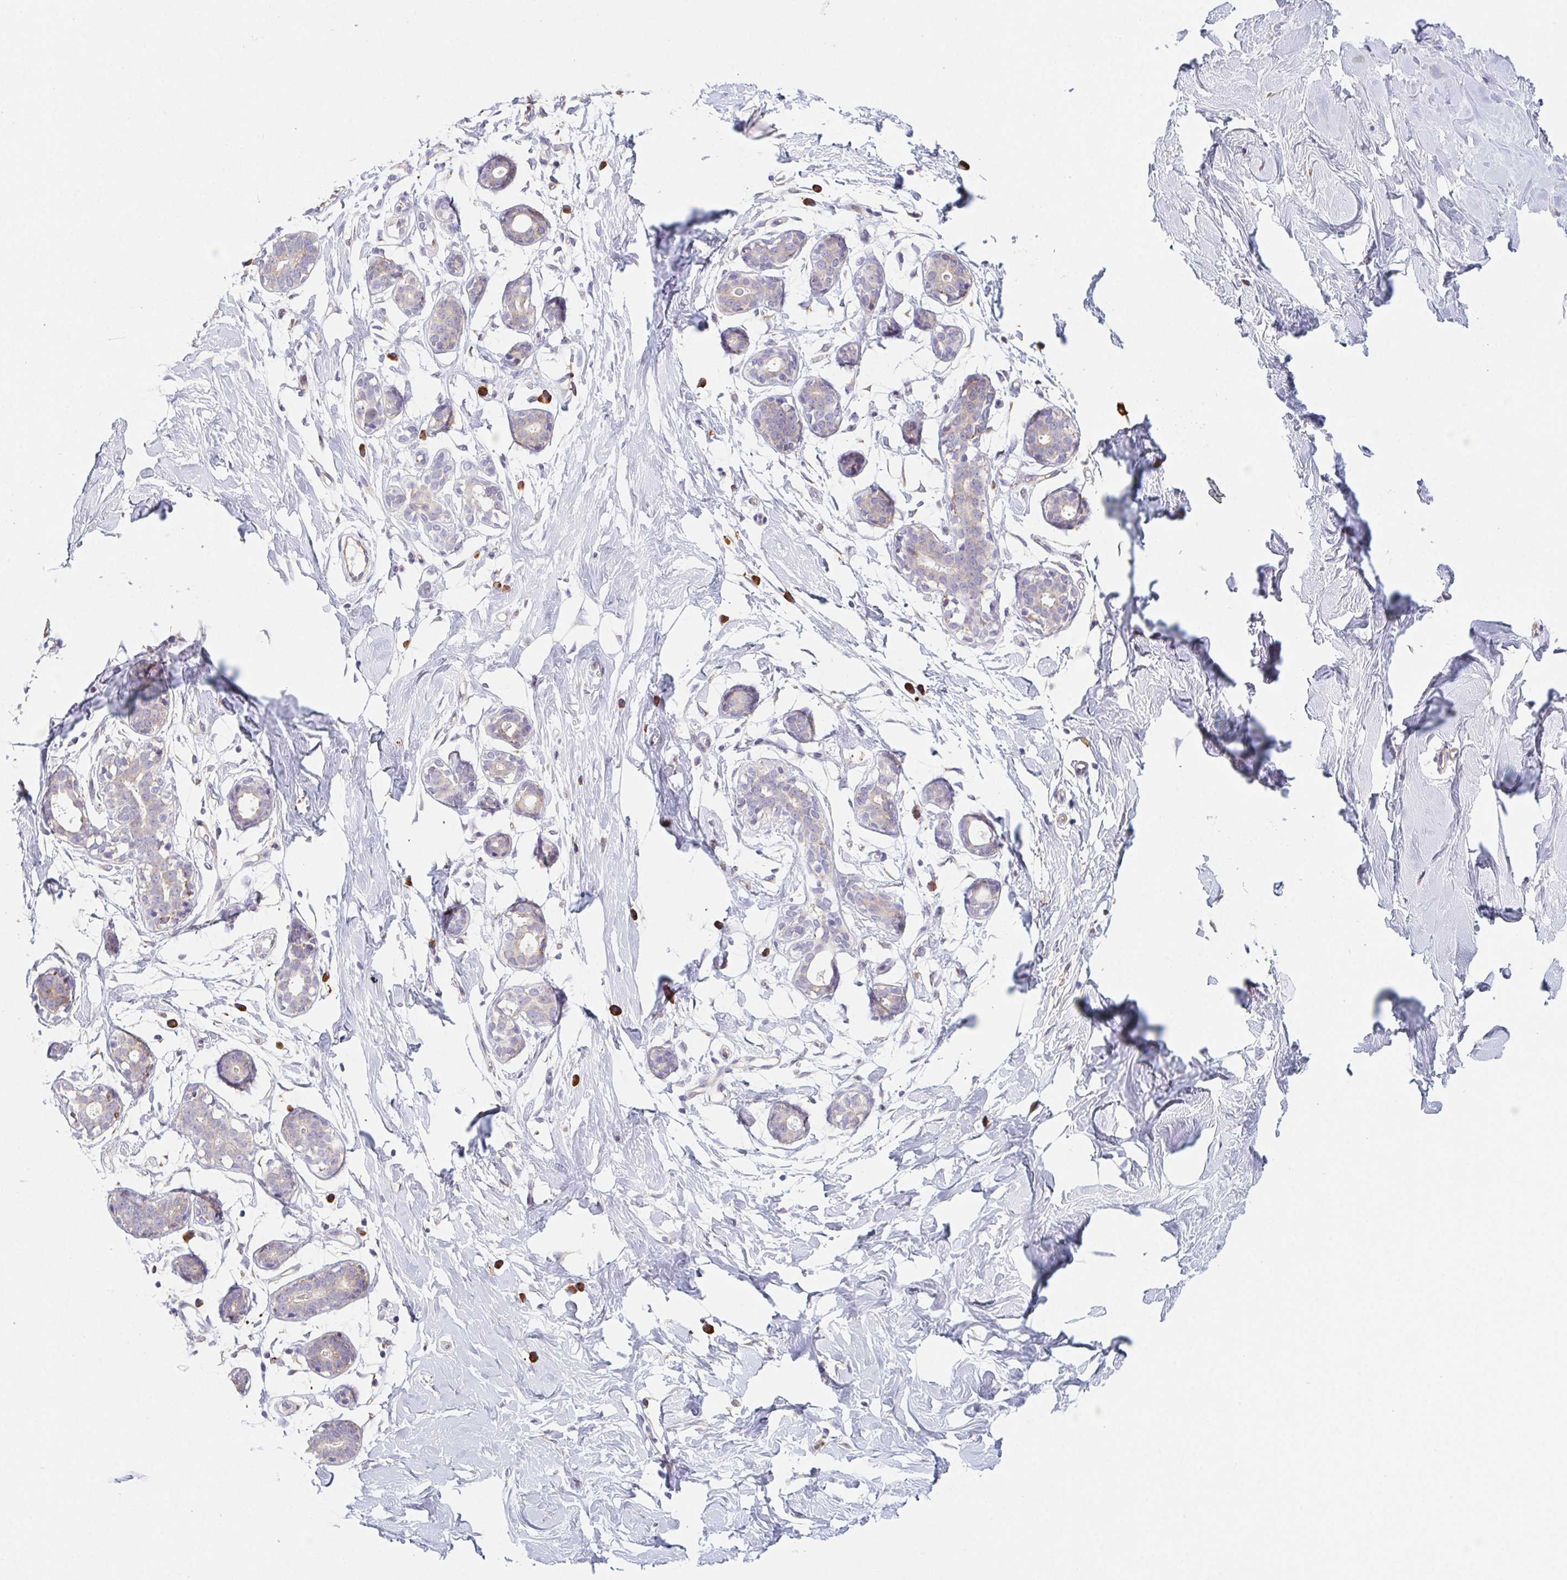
{"staining": {"intensity": "negative", "quantity": "none", "location": "none"}, "tissue": "breast", "cell_type": "Adipocytes", "image_type": "normal", "snomed": [{"axis": "morphology", "description": "Normal tissue, NOS"}, {"axis": "topography", "description": "Breast"}], "caption": "An image of human breast is negative for staining in adipocytes.", "gene": "ADAM8", "patient": {"sex": "female", "age": 27}}